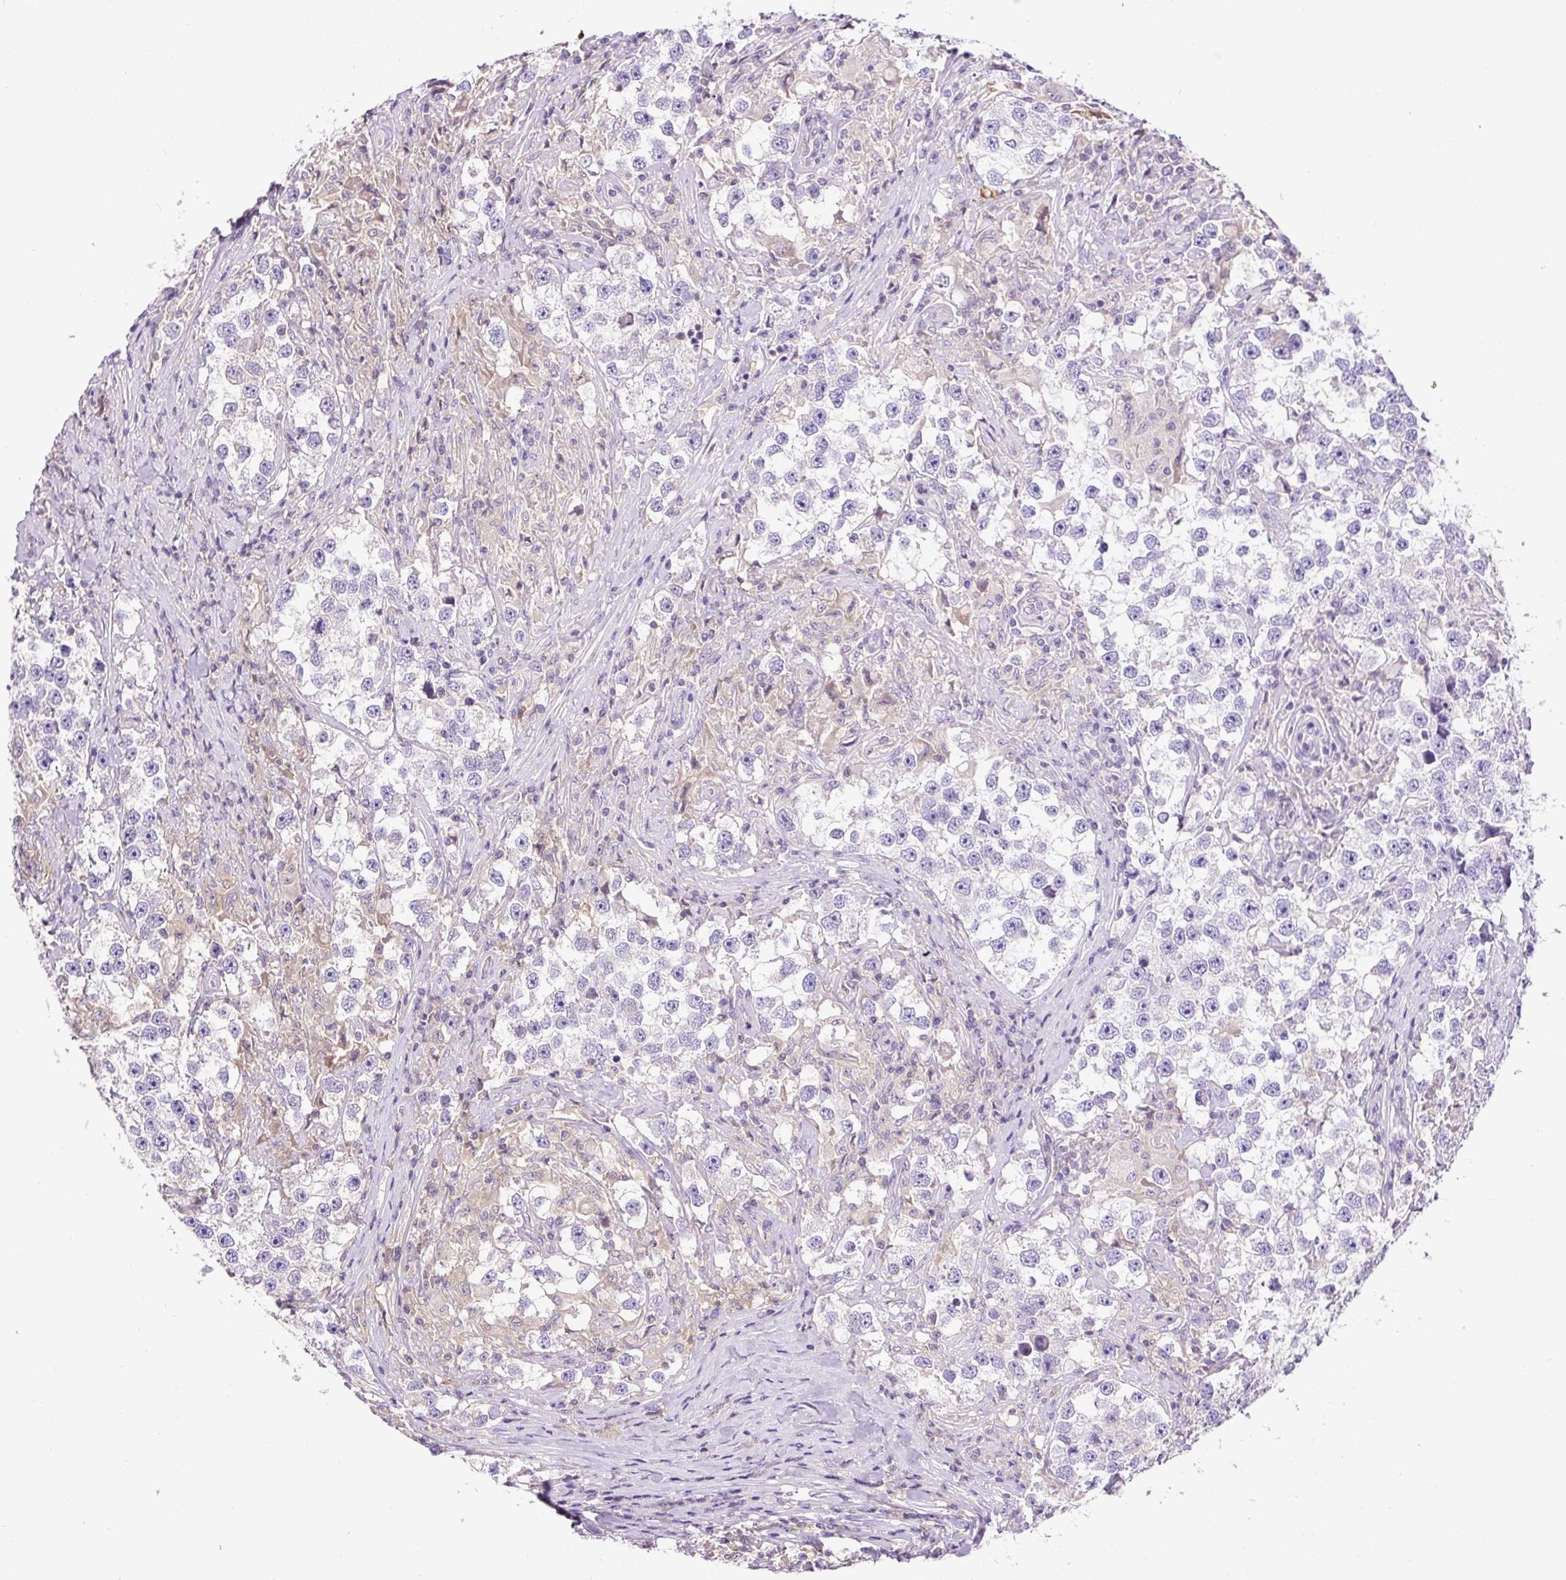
{"staining": {"intensity": "negative", "quantity": "none", "location": "none"}, "tissue": "testis cancer", "cell_type": "Tumor cells", "image_type": "cancer", "snomed": [{"axis": "morphology", "description": "Seminoma, NOS"}, {"axis": "topography", "description": "Testis"}], "caption": "Immunohistochemistry image of neoplastic tissue: human testis cancer stained with DAB exhibits no significant protein positivity in tumor cells. Nuclei are stained in blue.", "gene": "CCDC28A", "patient": {"sex": "male", "age": 46}}